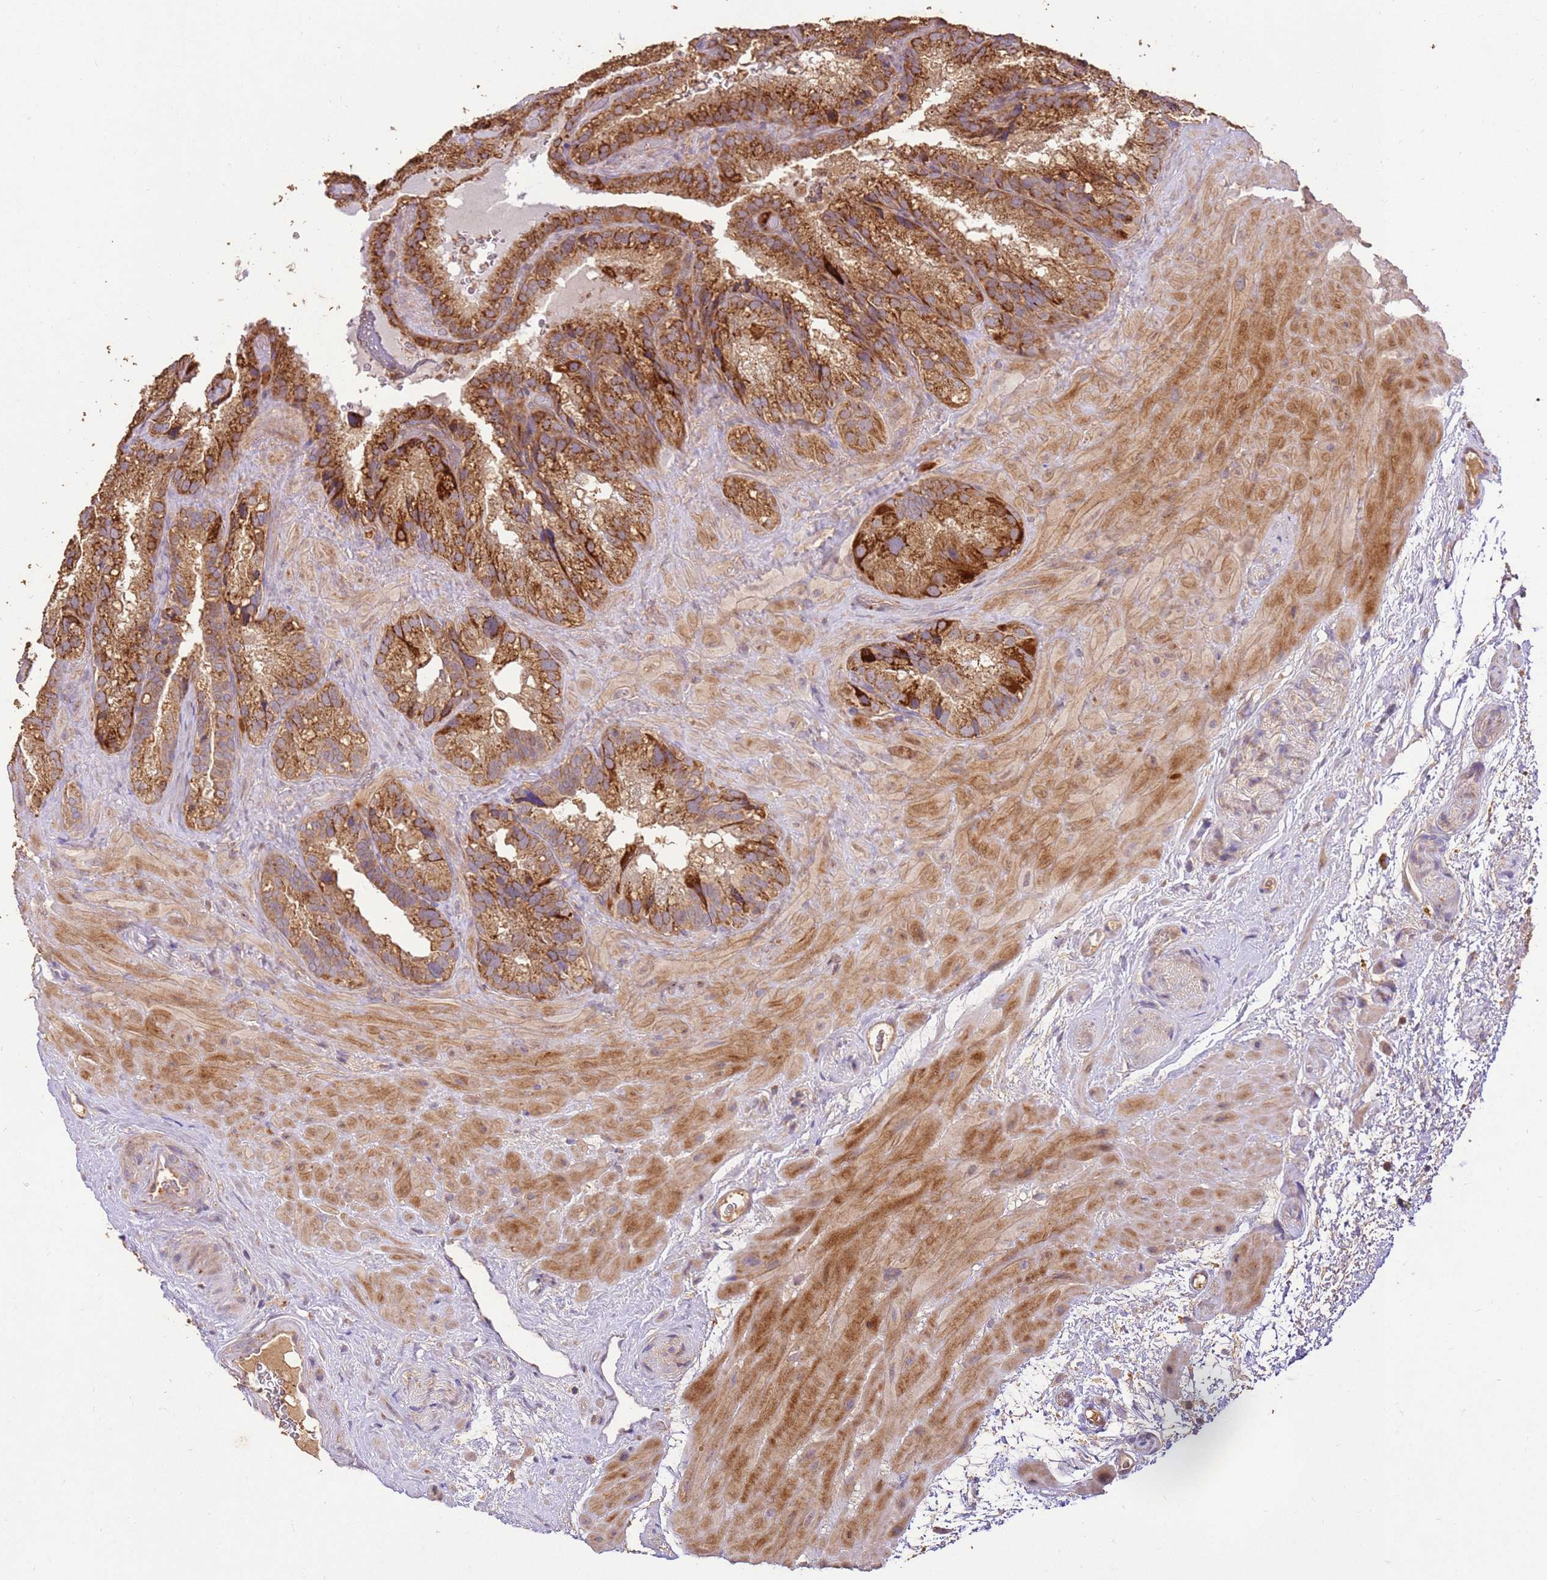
{"staining": {"intensity": "strong", "quantity": ">75%", "location": "cytoplasmic/membranous"}, "tissue": "seminal vesicle", "cell_type": "Glandular cells", "image_type": "normal", "snomed": [{"axis": "morphology", "description": "Normal tissue, NOS"}, {"axis": "topography", "description": "Prostate"}, {"axis": "topography", "description": "Seminal veicle"}], "caption": "DAB immunohistochemical staining of benign human seminal vesicle shows strong cytoplasmic/membranous protein positivity in about >75% of glandular cells. (Brightfield microscopy of DAB IHC at high magnification).", "gene": "LRRC28", "patient": {"sex": "male", "age": 68}}